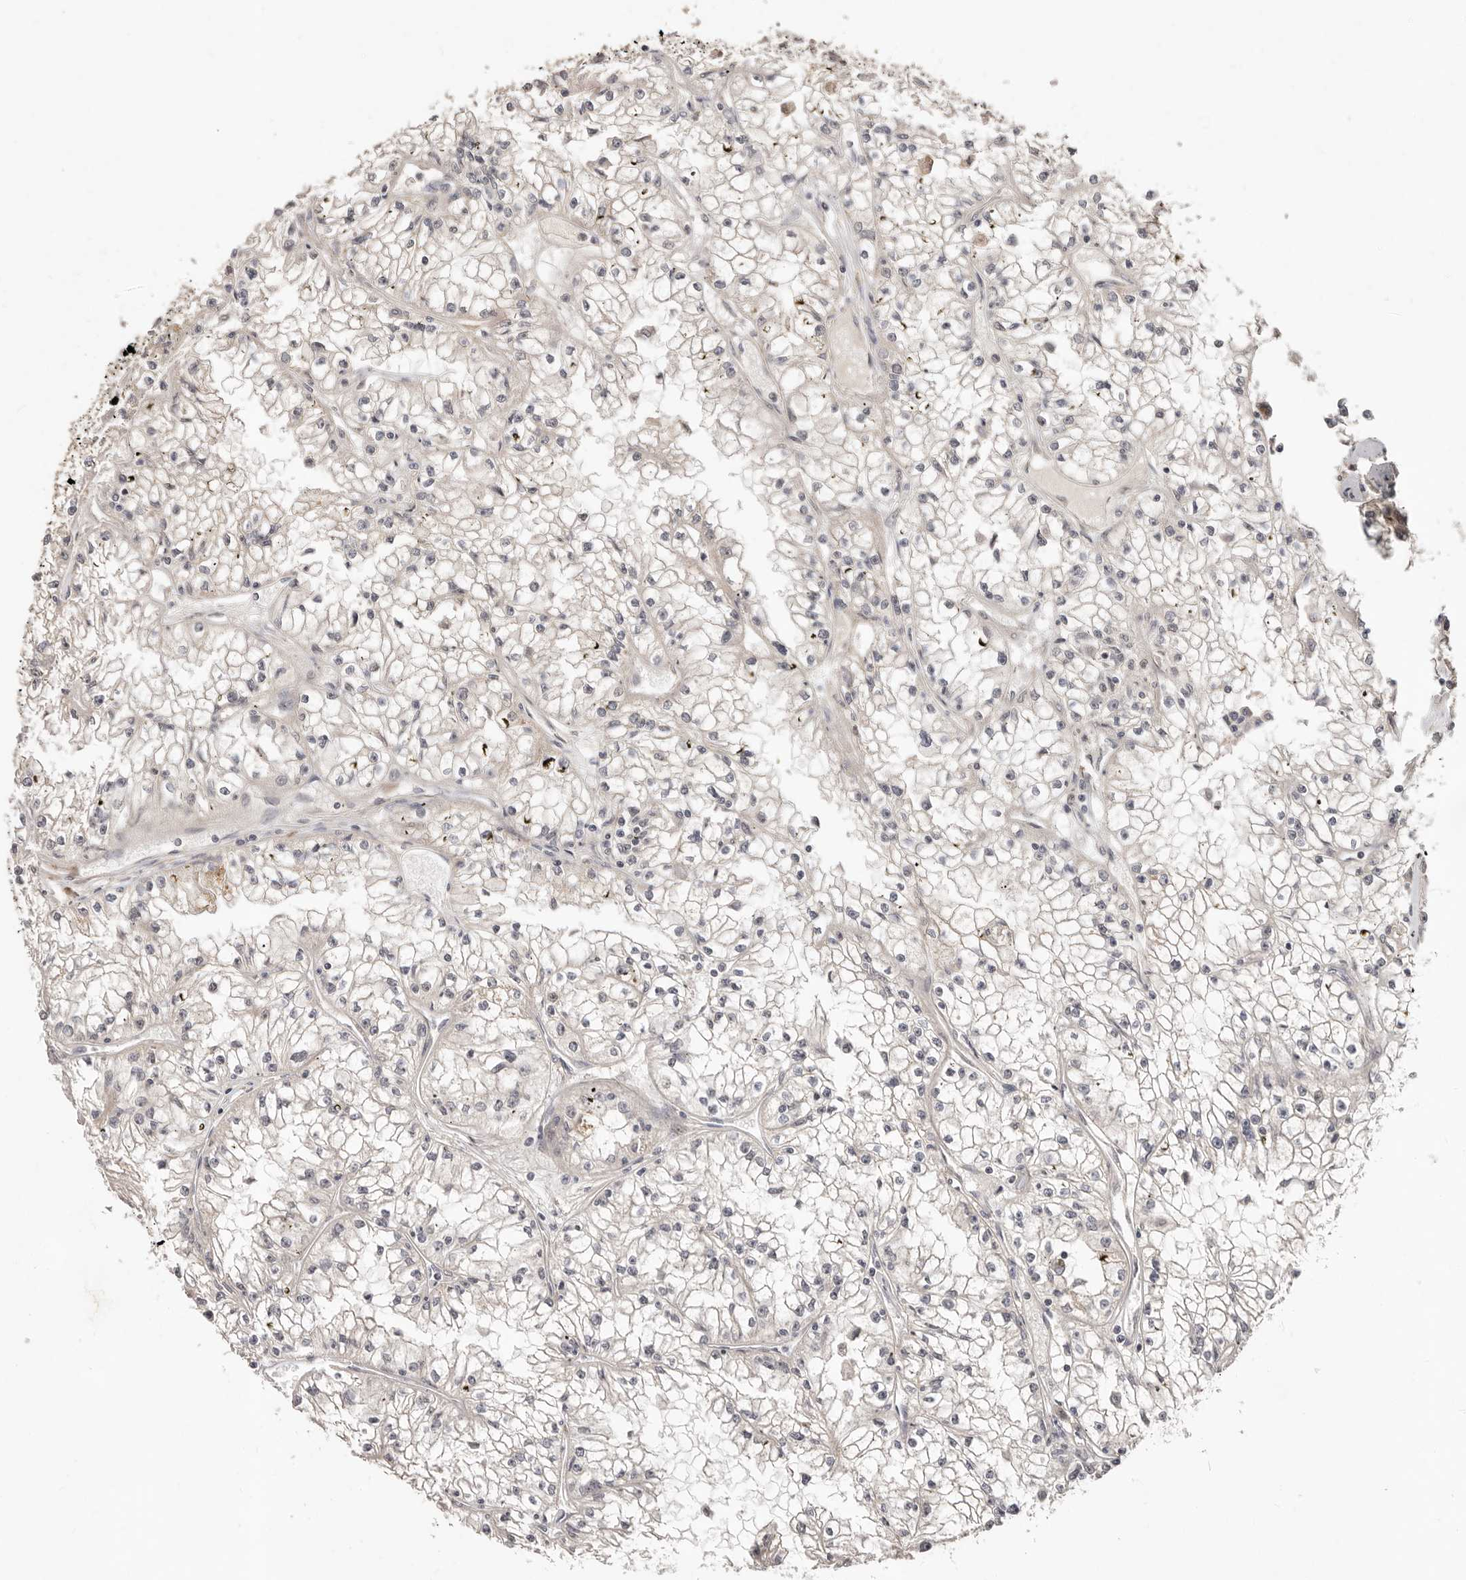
{"staining": {"intensity": "negative", "quantity": "none", "location": "none"}, "tissue": "renal cancer", "cell_type": "Tumor cells", "image_type": "cancer", "snomed": [{"axis": "morphology", "description": "Adenocarcinoma, NOS"}, {"axis": "topography", "description": "Kidney"}], "caption": "Human renal cancer (adenocarcinoma) stained for a protein using IHC demonstrates no staining in tumor cells.", "gene": "SRCAP", "patient": {"sex": "male", "age": 56}}